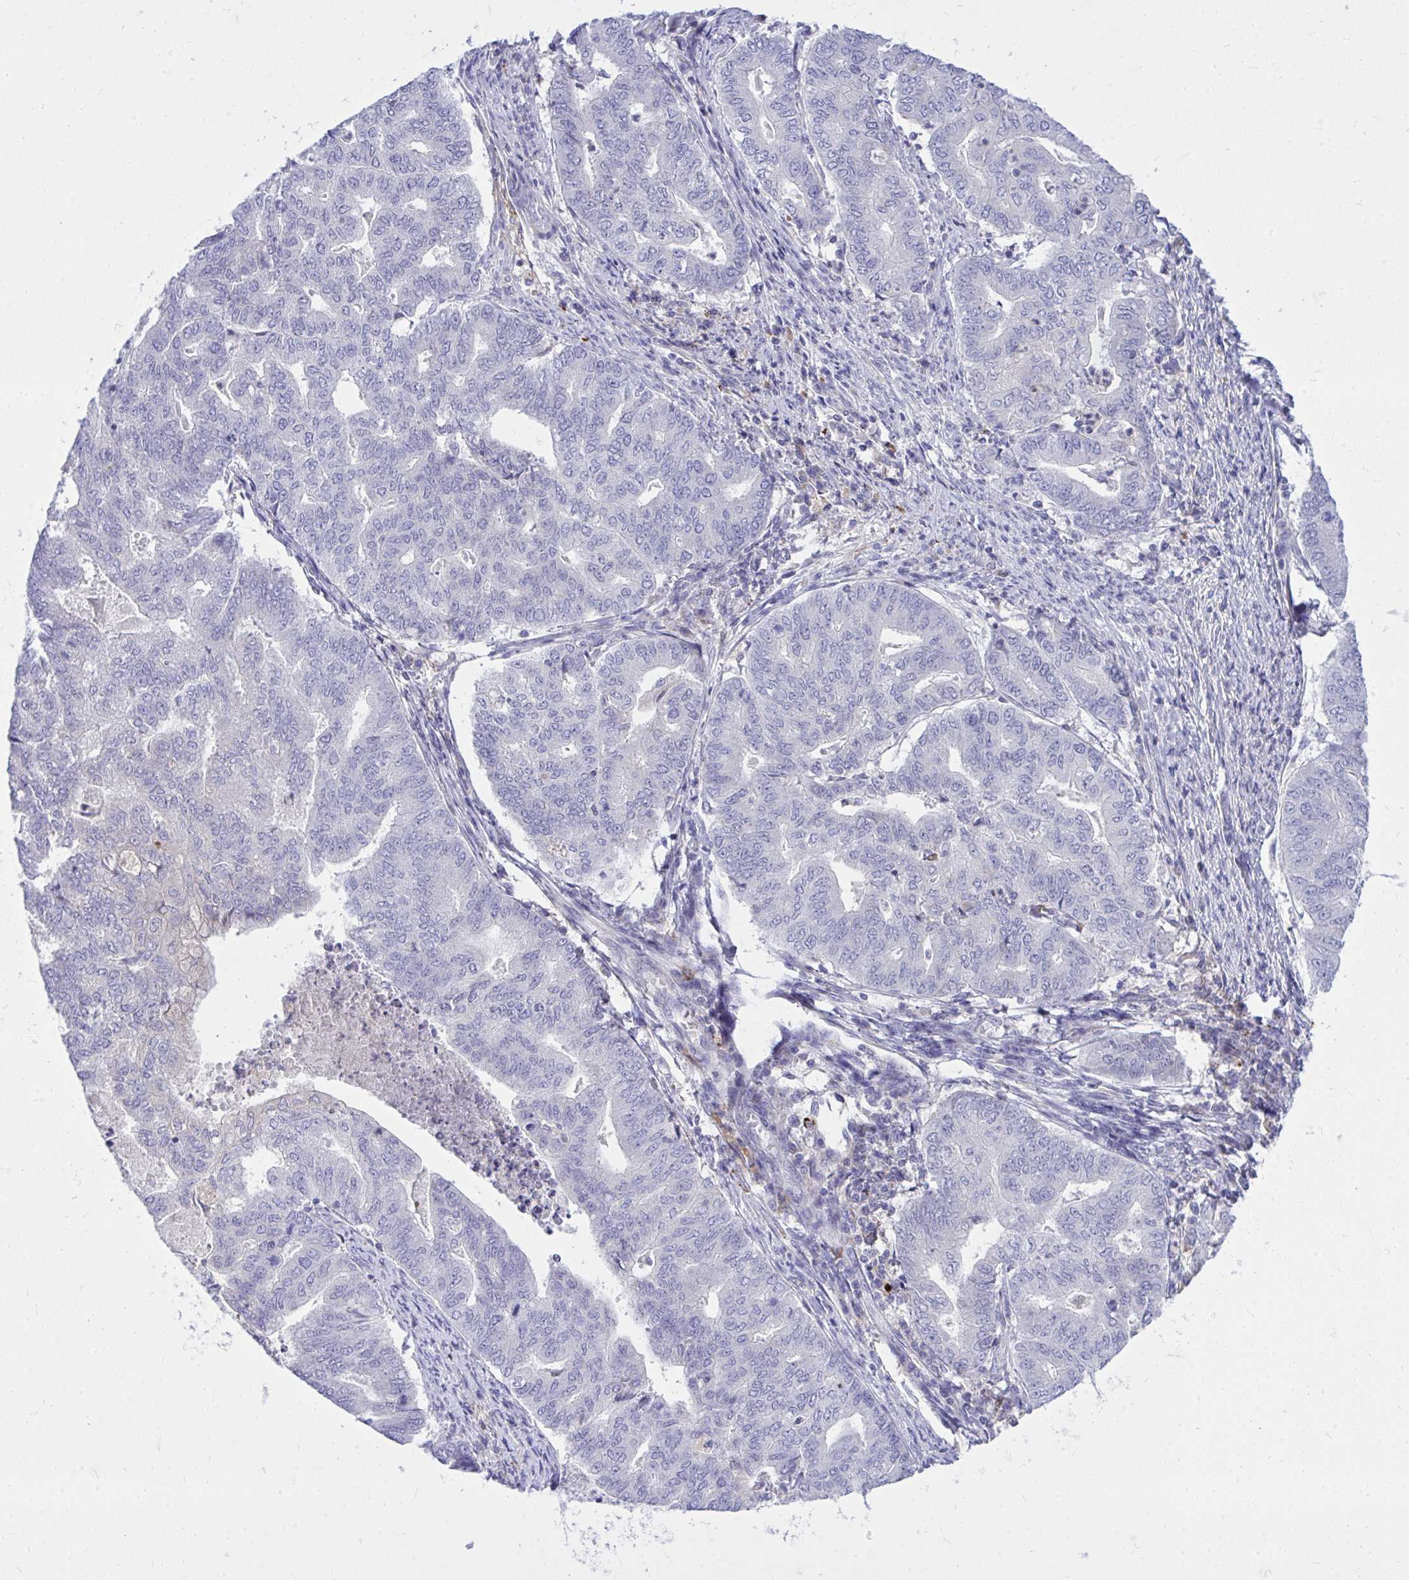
{"staining": {"intensity": "negative", "quantity": "none", "location": "none"}, "tissue": "endometrial cancer", "cell_type": "Tumor cells", "image_type": "cancer", "snomed": [{"axis": "morphology", "description": "Adenocarcinoma, NOS"}, {"axis": "topography", "description": "Endometrium"}], "caption": "Immunohistochemistry photomicrograph of human endometrial cancer stained for a protein (brown), which exhibits no expression in tumor cells. (Brightfield microscopy of DAB (3,3'-diaminobenzidine) IHC at high magnification).", "gene": "TP53I11", "patient": {"sex": "female", "age": 79}}